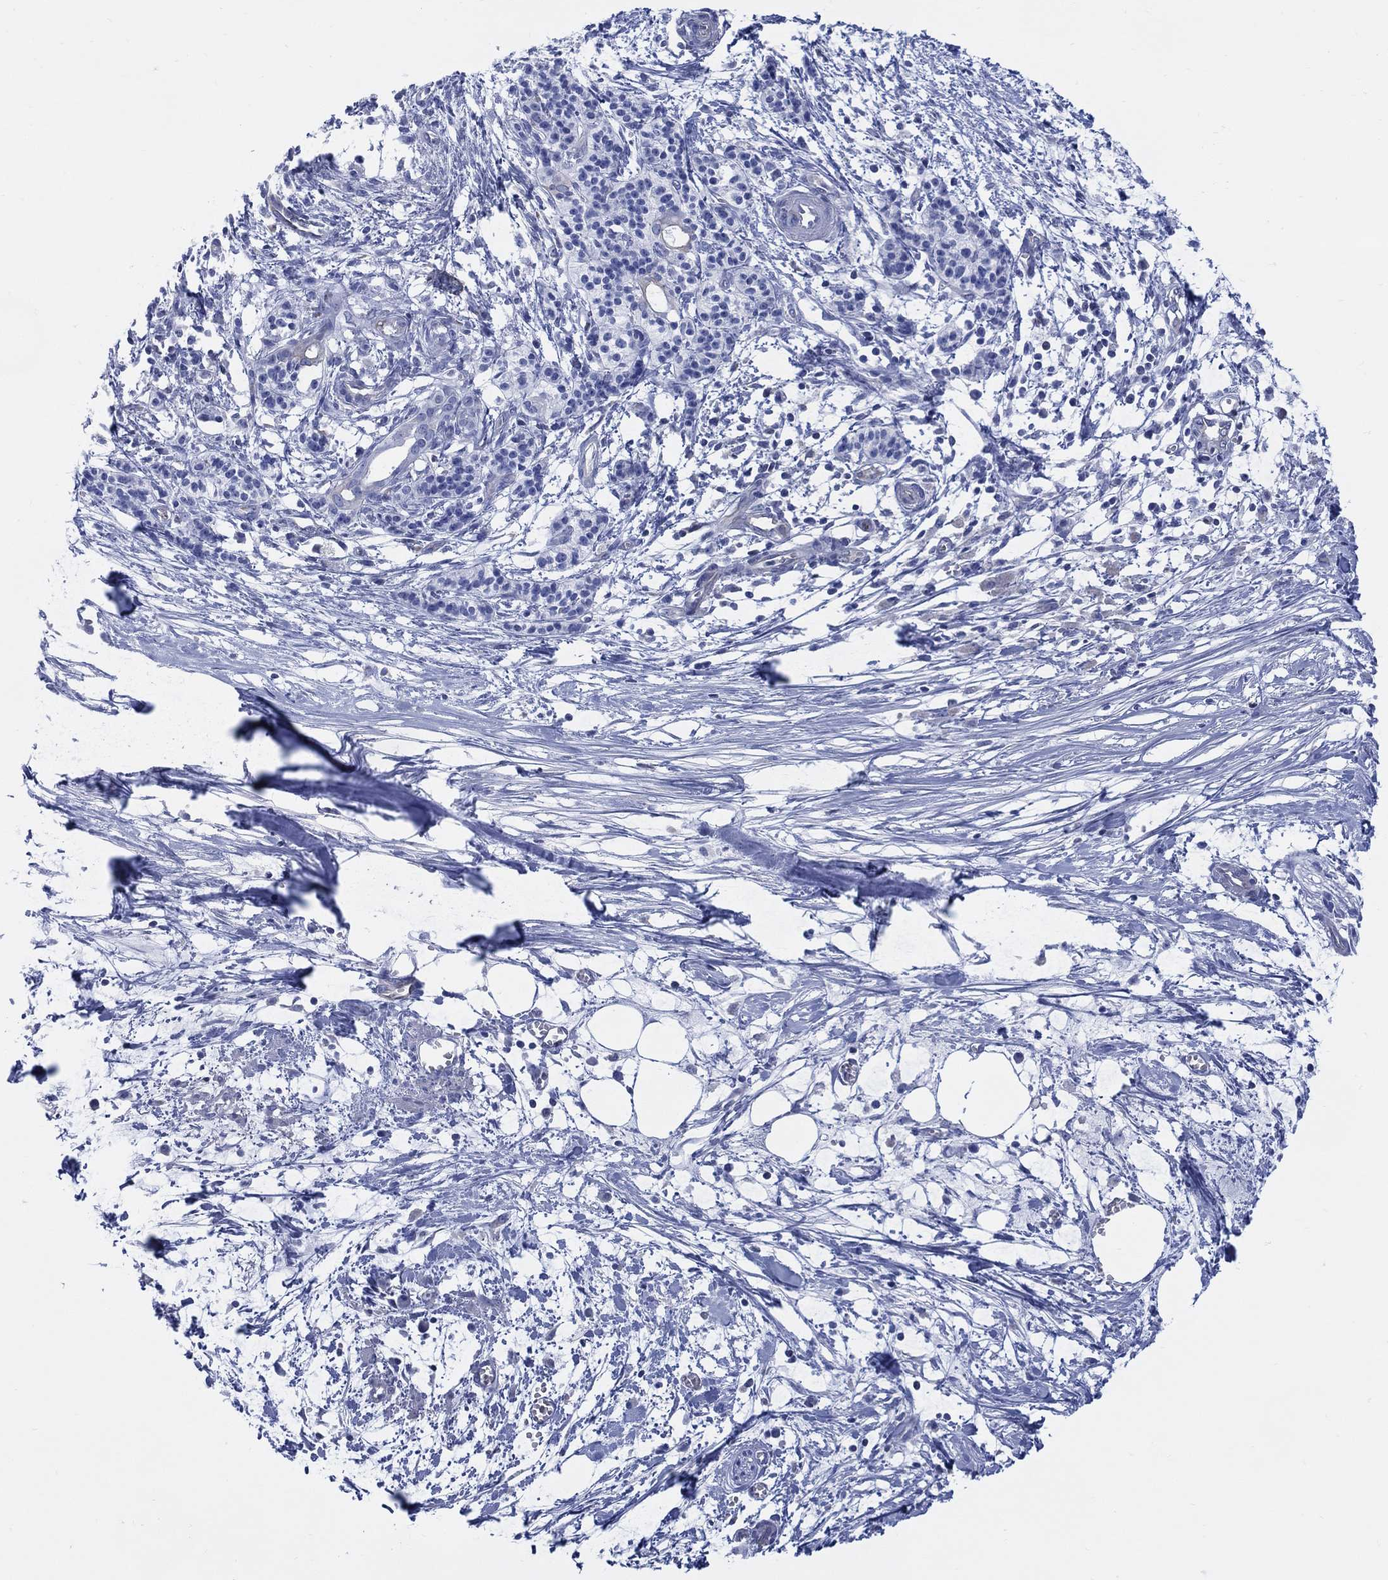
{"staining": {"intensity": "negative", "quantity": "none", "location": "none"}, "tissue": "pancreatic cancer", "cell_type": "Tumor cells", "image_type": "cancer", "snomed": [{"axis": "morphology", "description": "Normal tissue, NOS"}, {"axis": "morphology", "description": "Adenocarcinoma, NOS"}, {"axis": "topography", "description": "Pancreas"}], "caption": "Pancreatic cancer stained for a protein using IHC demonstrates no positivity tumor cells.", "gene": "DDI1", "patient": {"sex": "female", "age": 58}}